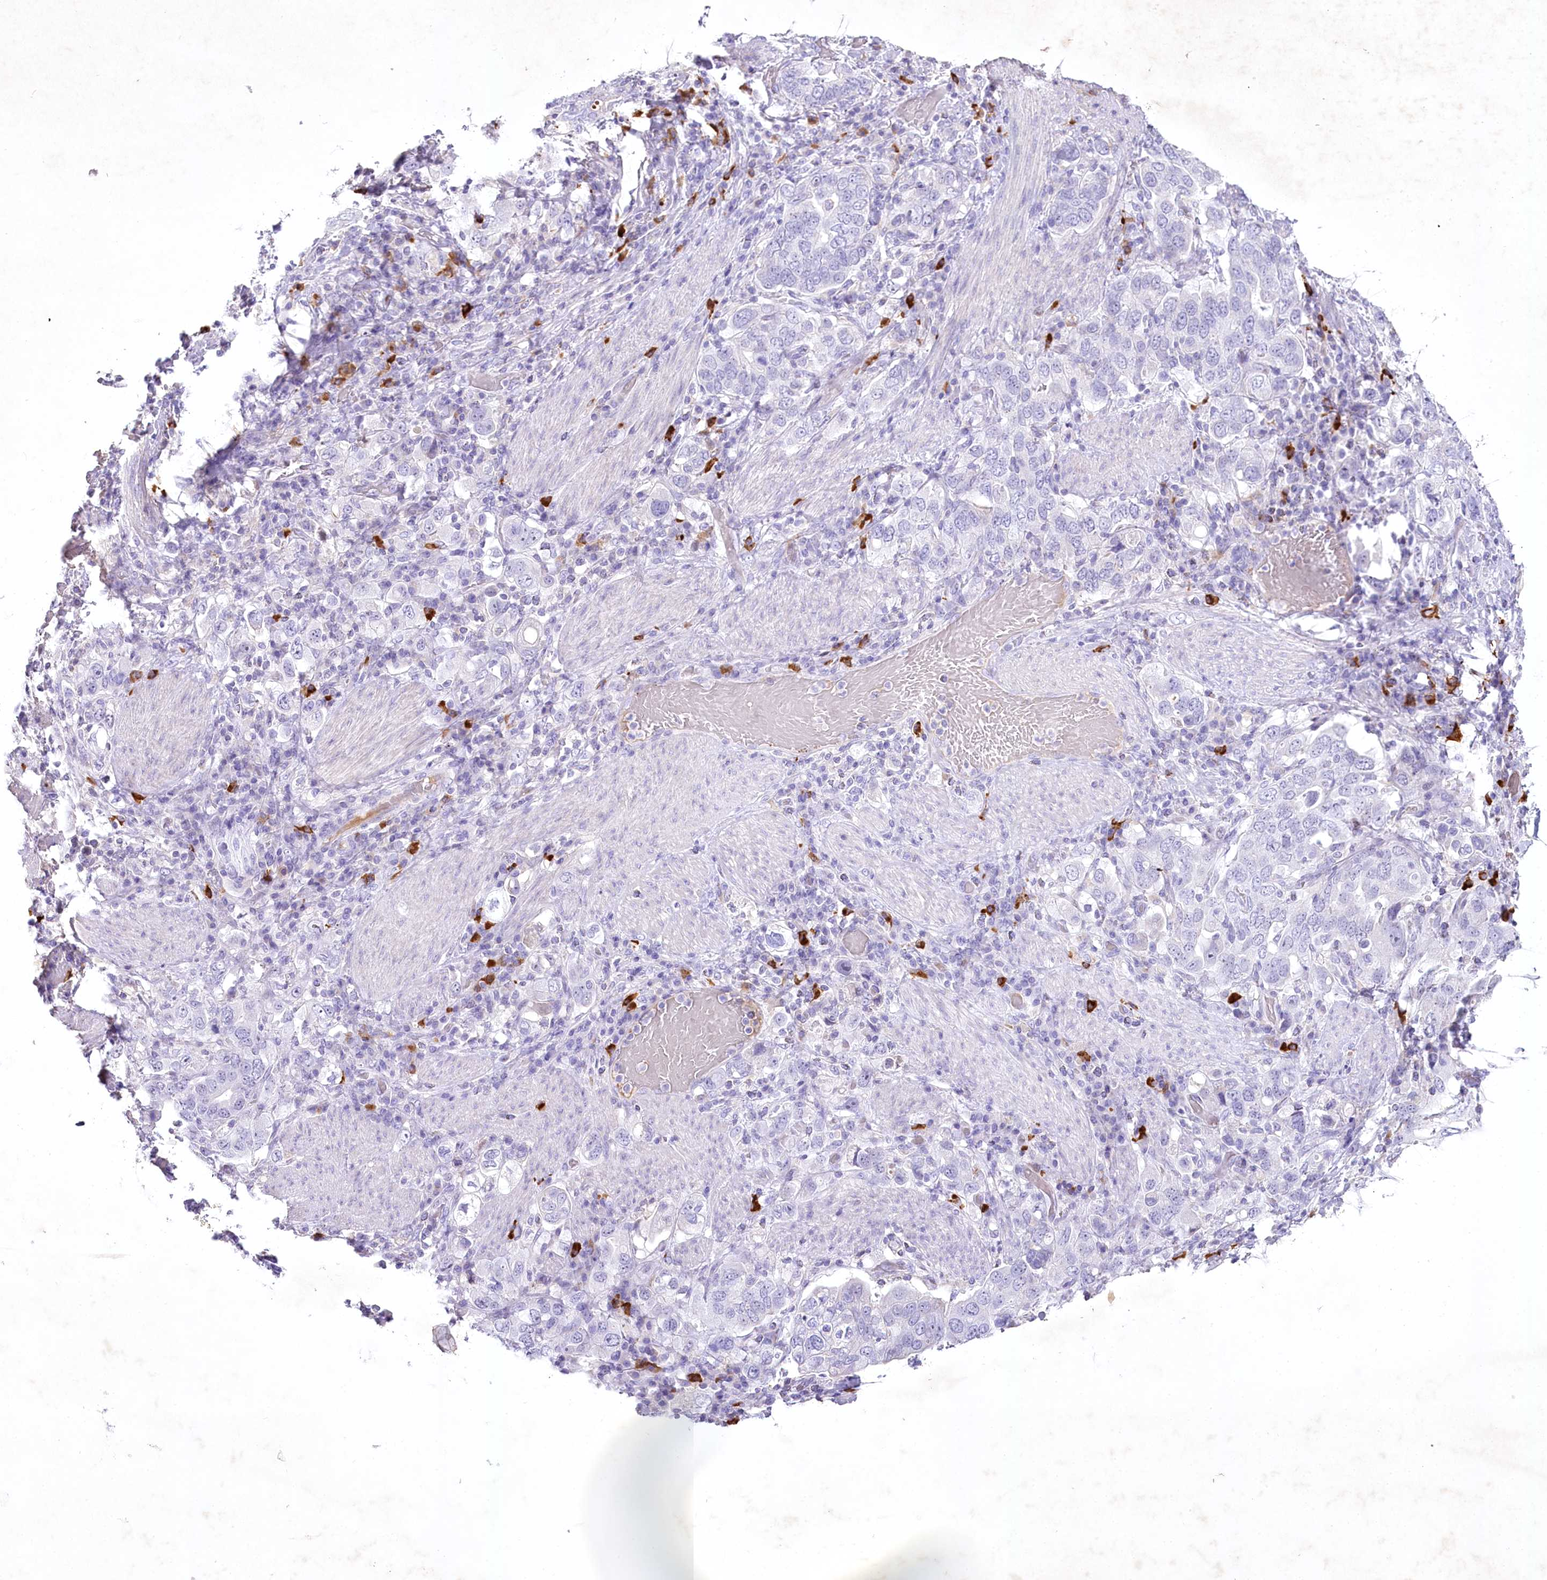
{"staining": {"intensity": "negative", "quantity": "none", "location": "none"}, "tissue": "stomach cancer", "cell_type": "Tumor cells", "image_type": "cancer", "snomed": [{"axis": "morphology", "description": "Adenocarcinoma, NOS"}, {"axis": "topography", "description": "Stomach, upper"}], "caption": "This is an IHC histopathology image of adenocarcinoma (stomach). There is no positivity in tumor cells.", "gene": "MYOZ1", "patient": {"sex": "male", "age": 62}}